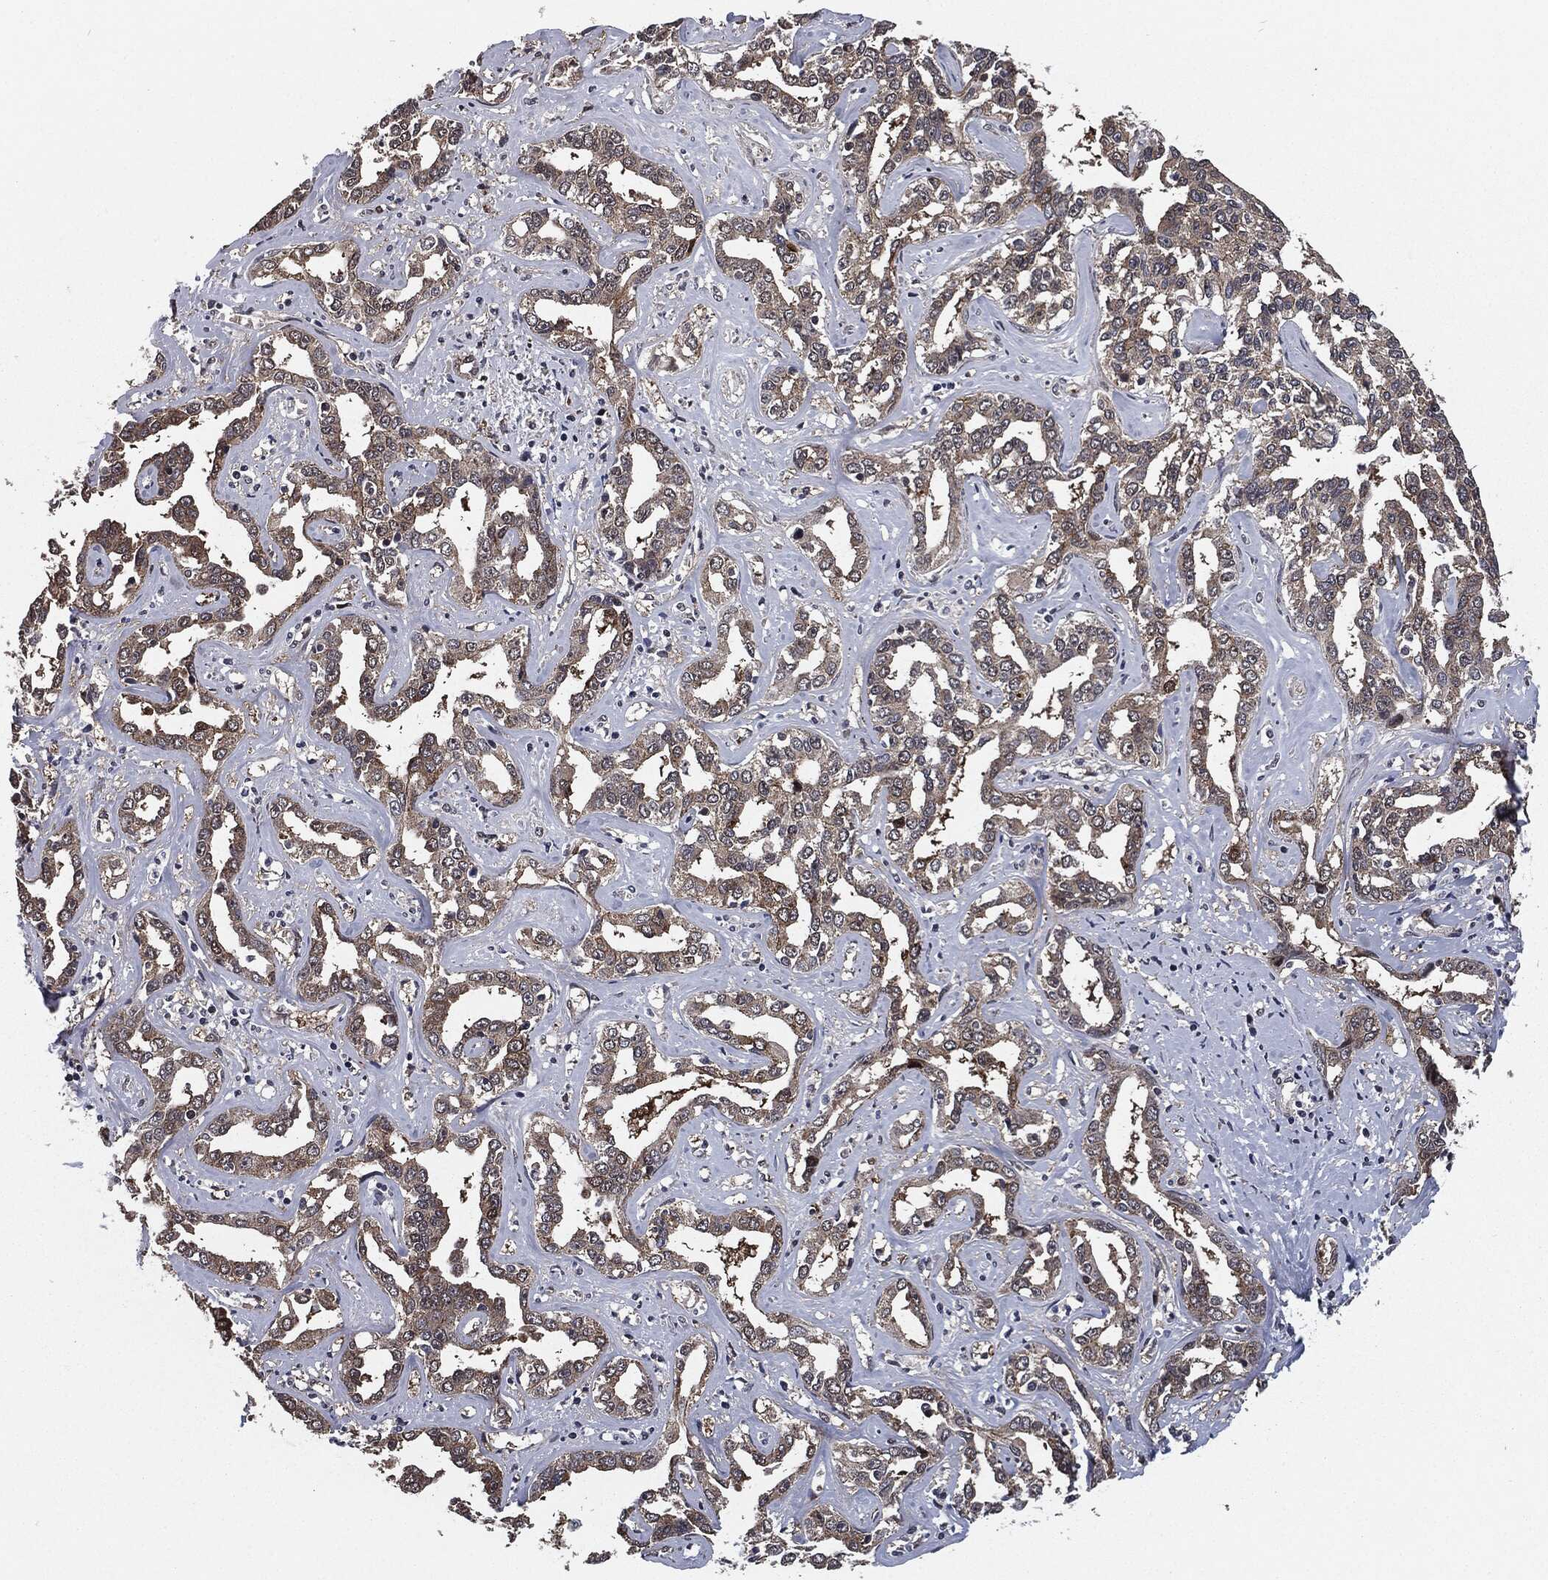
{"staining": {"intensity": "moderate", "quantity": "<25%", "location": "cytoplasmic/membranous"}, "tissue": "liver cancer", "cell_type": "Tumor cells", "image_type": "cancer", "snomed": [{"axis": "morphology", "description": "Cholangiocarcinoma"}, {"axis": "topography", "description": "Liver"}], "caption": "Cholangiocarcinoma (liver) tissue reveals moderate cytoplasmic/membranous staining in approximately <25% of tumor cells", "gene": "PTPA", "patient": {"sex": "male", "age": 59}}